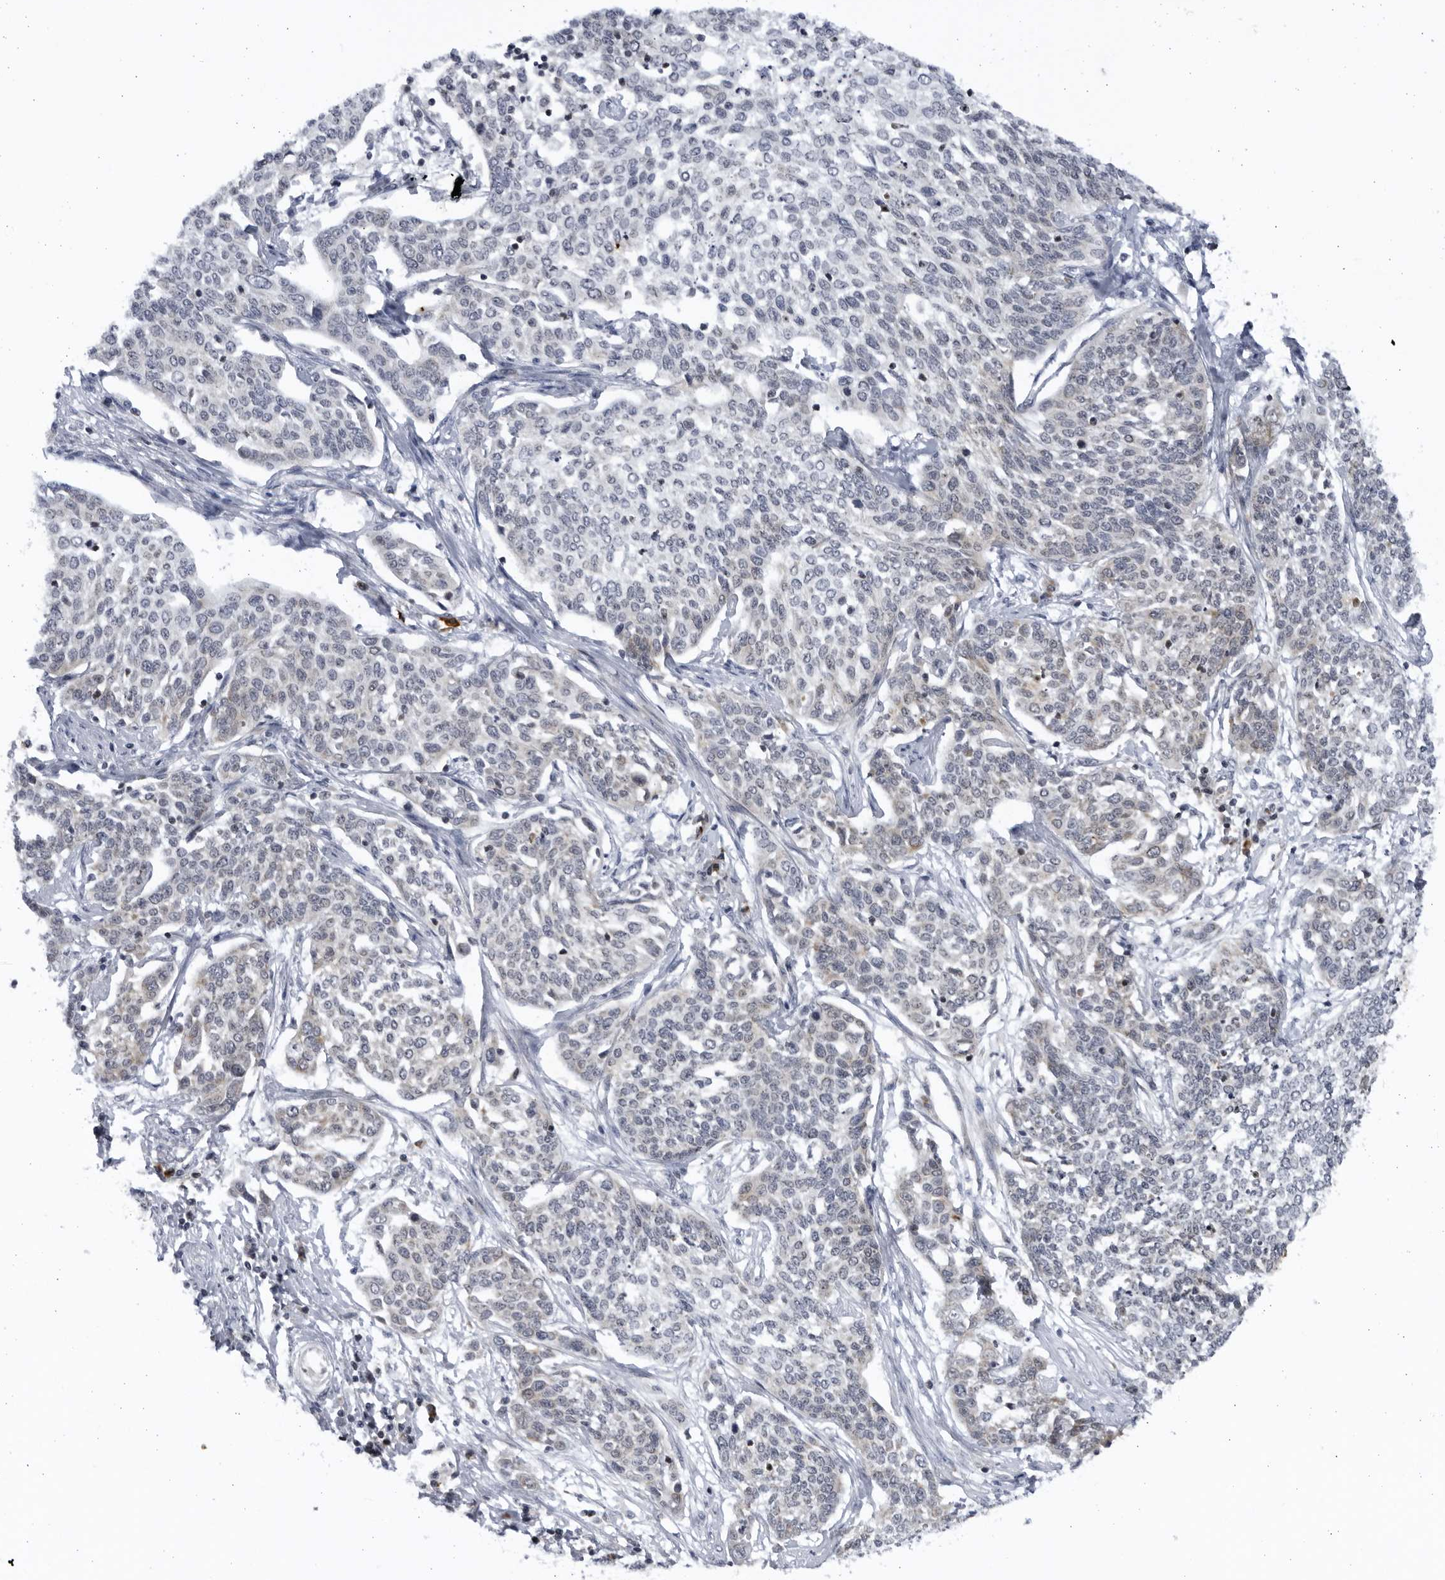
{"staining": {"intensity": "negative", "quantity": "none", "location": "none"}, "tissue": "cervical cancer", "cell_type": "Tumor cells", "image_type": "cancer", "snomed": [{"axis": "morphology", "description": "Squamous cell carcinoma, NOS"}, {"axis": "topography", "description": "Cervix"}], "caption": "There is no significant staining in tumor cells of cervical squamous cell carcinoma.", "gene": "SLC25A22", "patient": {"sex": "female", "age": 34}}